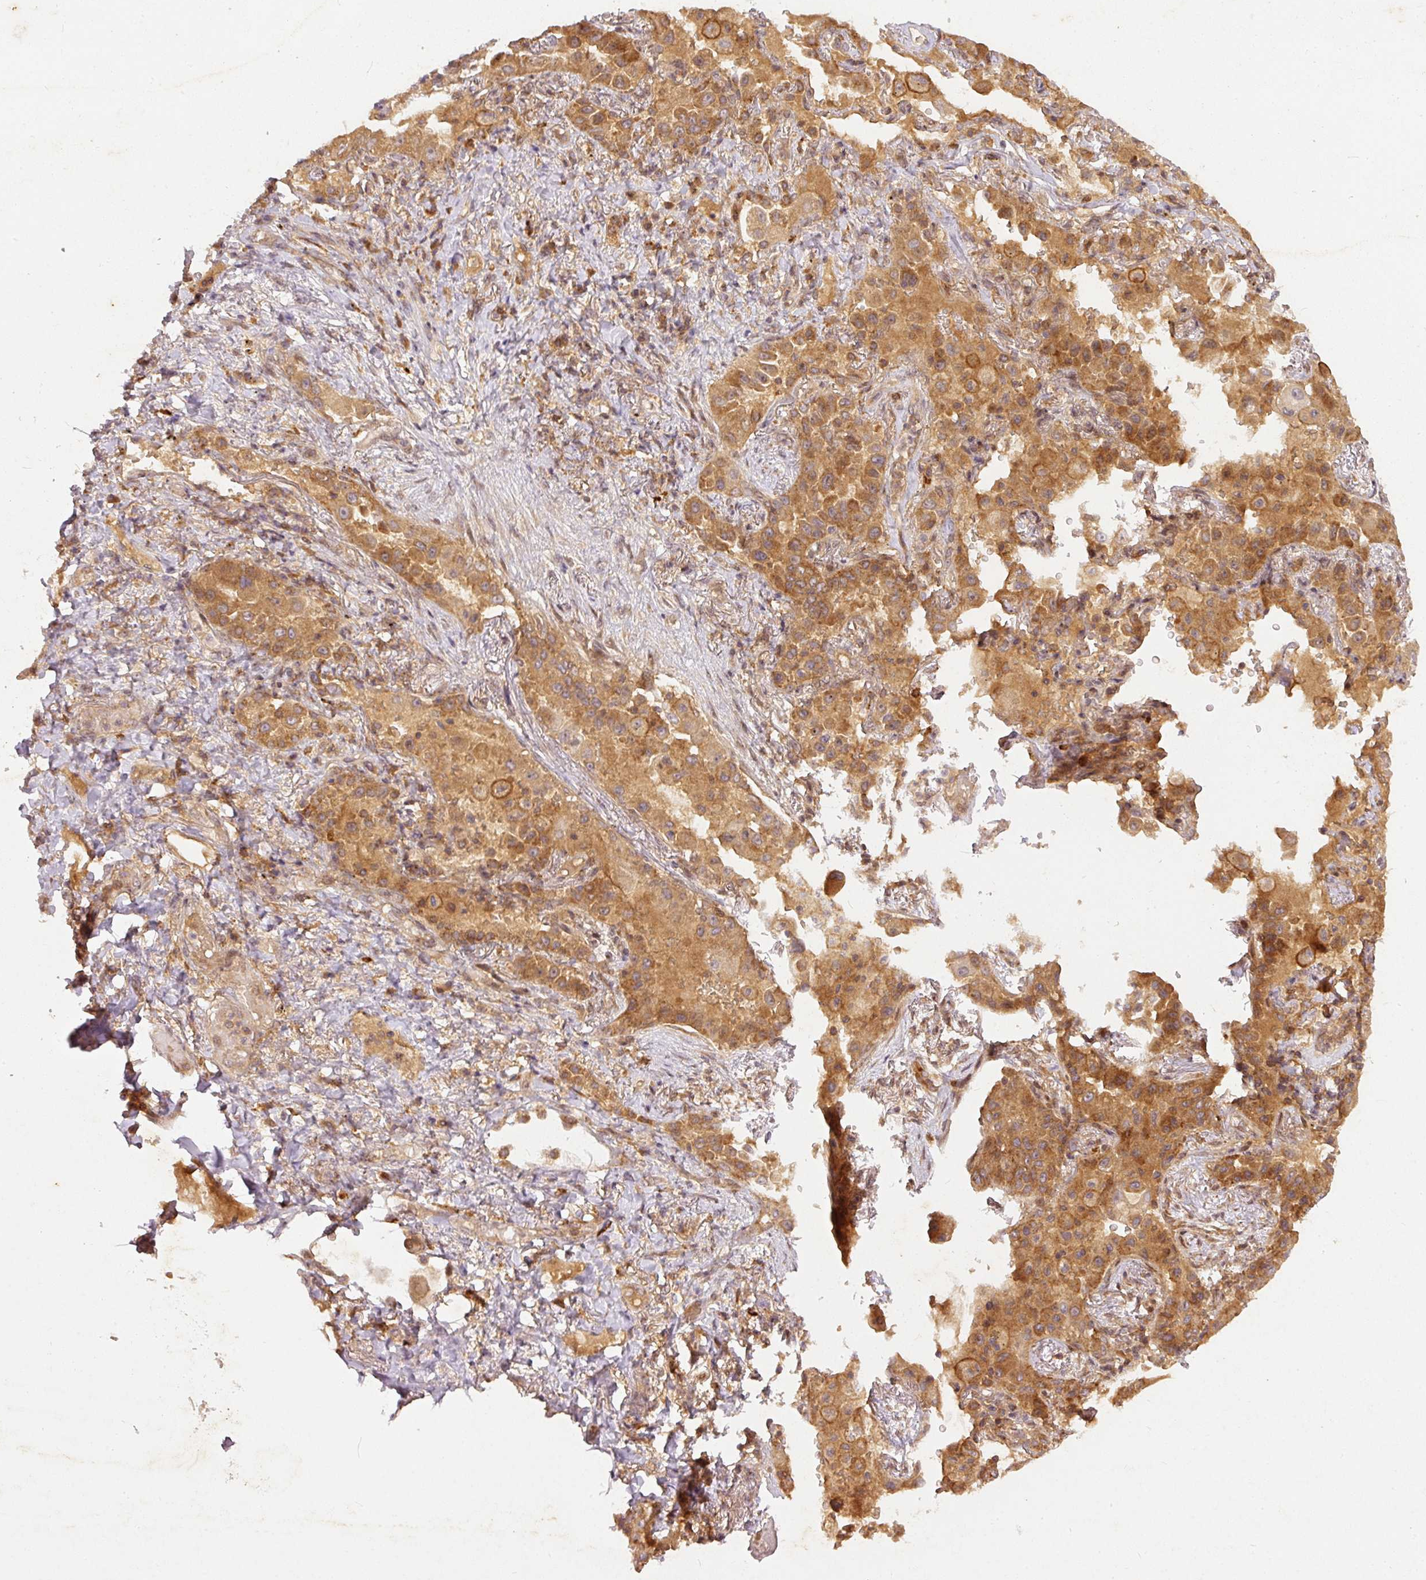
{"staining": {"intensity": "moderate", "quantity": ">75%", "location": "cytoplasmic/membranous"}, "tissue": "lung cancer", "cell_type": "Tumor cells", "image_type": "cancer", "snomed": [{"axis": "morphology", "description": "Squamous cell carcinoma, NOS"}, {"axis": "topography", "description": "Lung"}], "caption": "Protein staining of lung cancer (squamous cell carcinoma) tissue exhibits moderate cytoplasmic/membranous positivity in approximately >75% of tumor cells.", "gene": "ZNF580", "patient": {"sex": "male", "age": 74}}